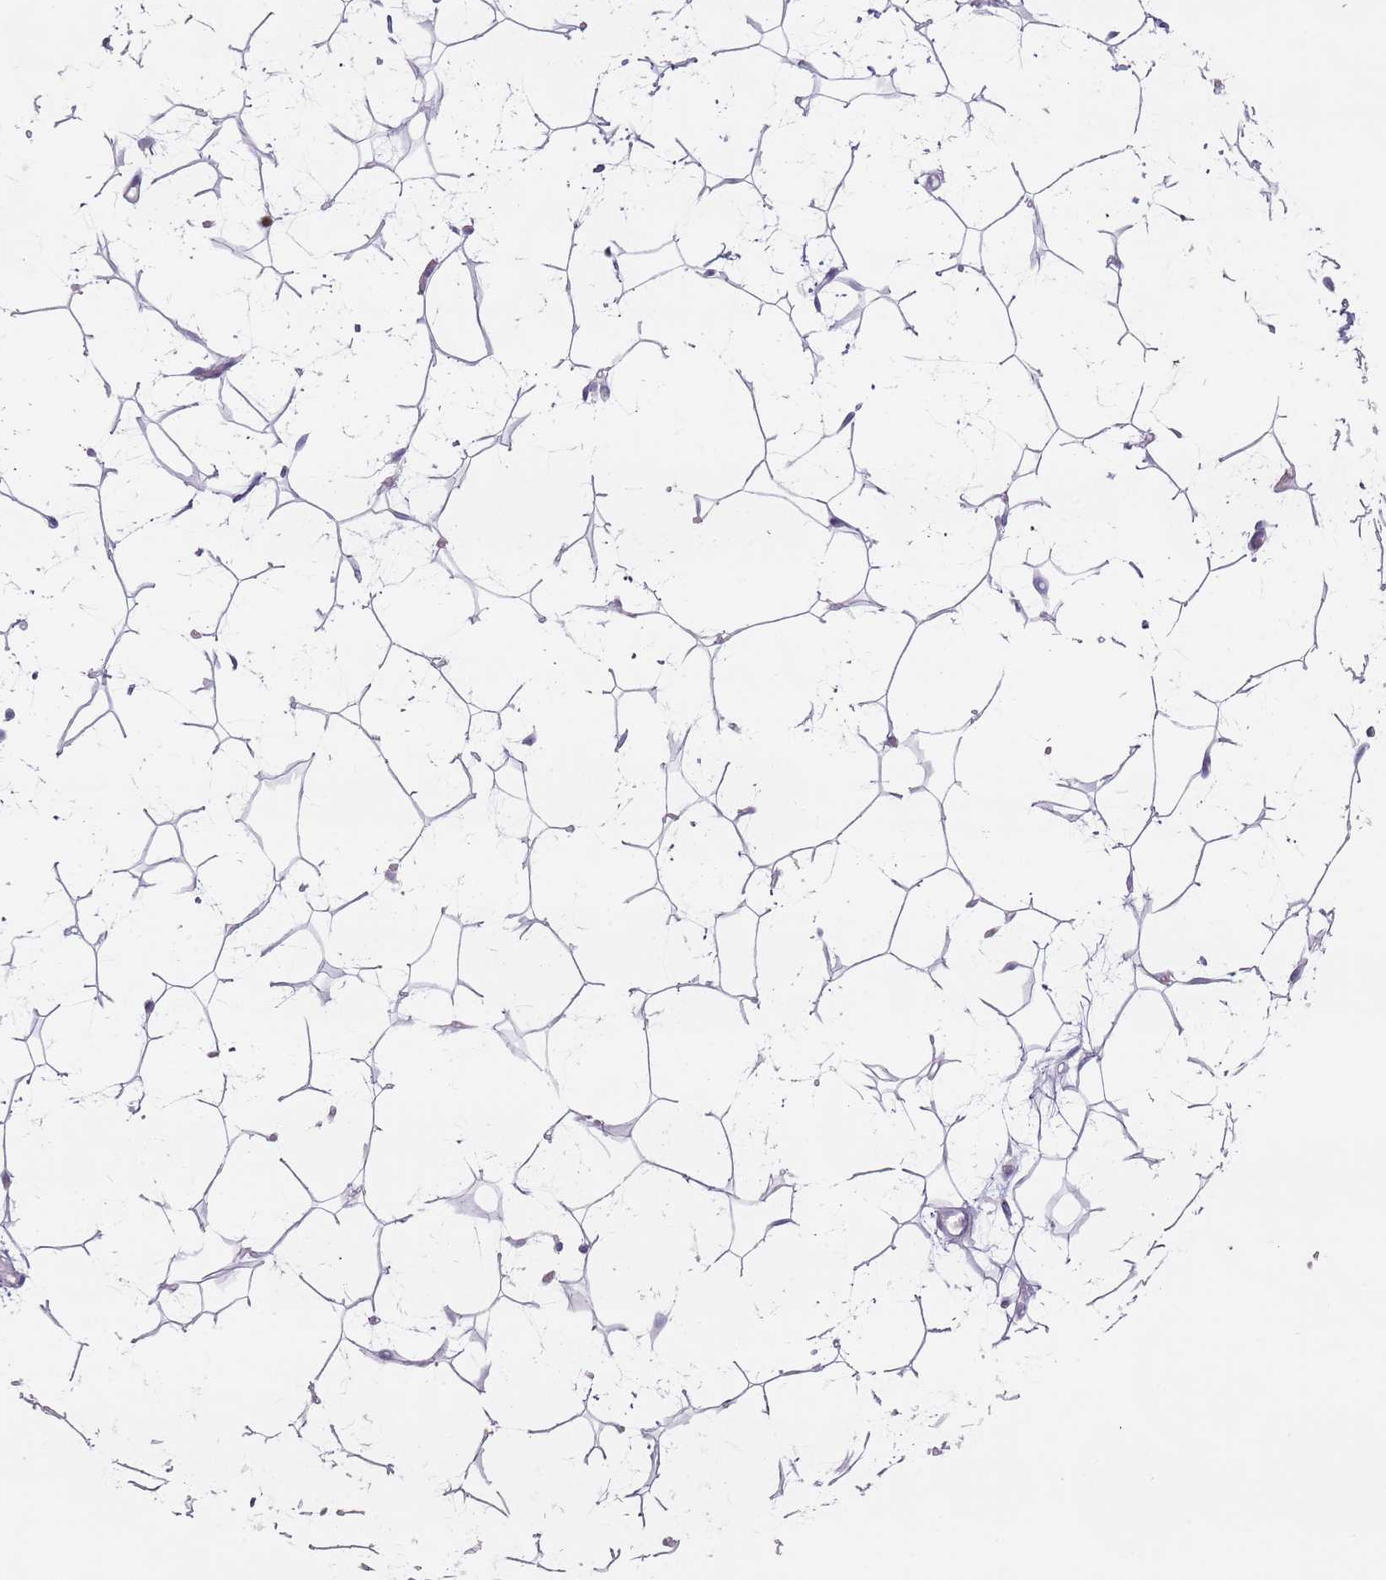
{"staining": {"intensity": "negative", "quantity": "none", "location": "none"}, "tissue": "adipose tissue", "cell_type": "Adipocytes", "image_type": "normal", "snomed": [{"axis": "morphology", "description": "Normal tissue, NOS"}, {"axis": "topography", "description": "Breast"}], "caption": "Immunohistochemistry (IHC) micrograph of unremarkable adipose tissue: adipose tissue stained with DAB (3,3'-diaminobenzidine) exhibits no significant protein positivity in adipocytes.", "gene": "ZNF584", "patient": {"sex": "female", "age": 26}}